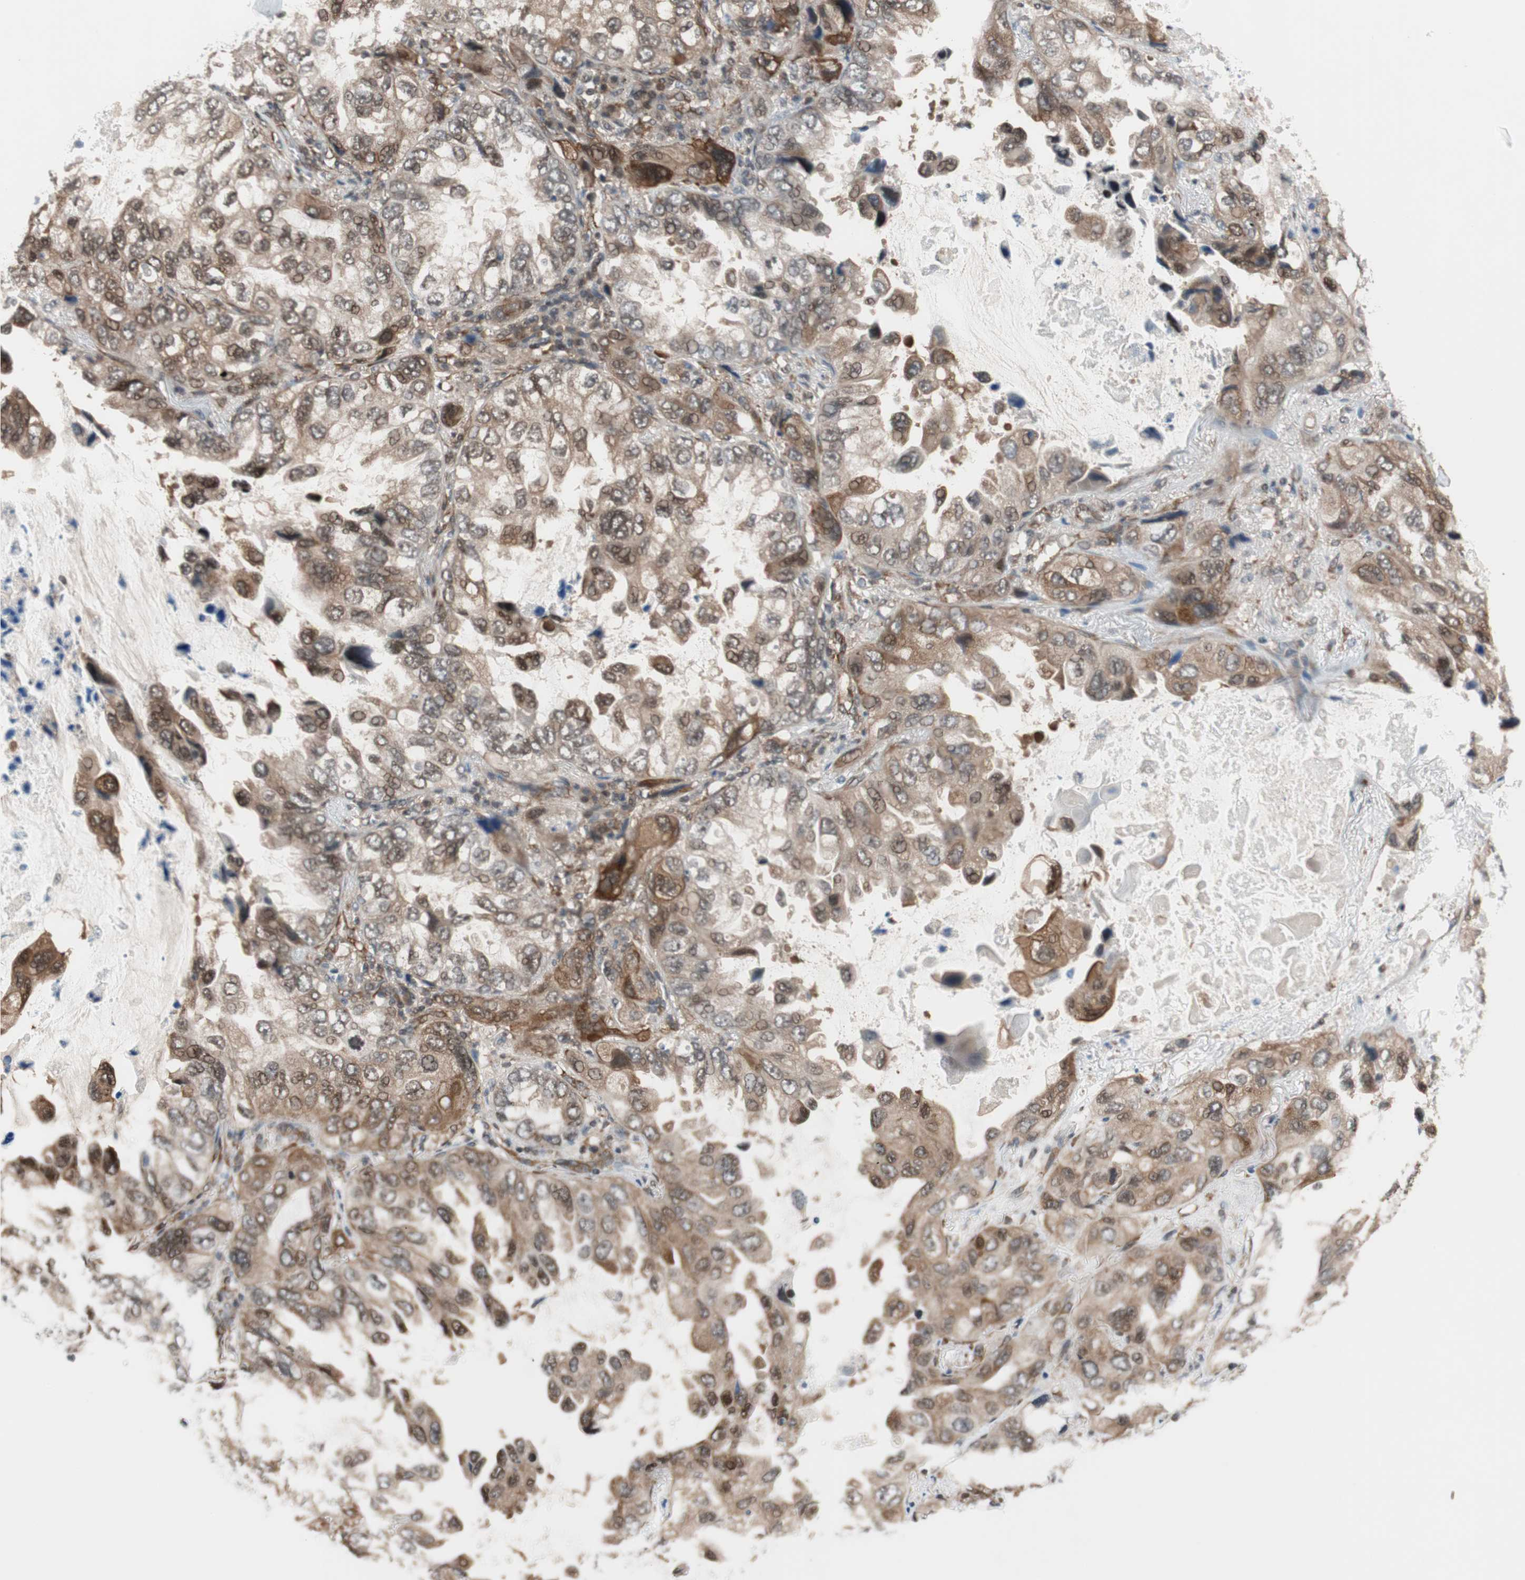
{"staining": {"intensity": "moderate", "quantity": ">75%", "location": "cytoplasmic/membranous"}, "tissue": "lung cancer", "cell_type": "Tumor cells", "image_type": "cancer", "snomed": [{"axis": "morphology", "description": "Squamous cell carcinoma, NOS"}, {"axis": "topography", "description": "Lung"}], "caption": "Immunohistochemical staining of human lung squamous cell carcinoma reveals moderate cytoplasmic/membranous protein staining in approximately >75% of tumor cells. The staining is performed using DAB brown chromogen to label protein expression. The nuclei are counter-stained blue using hematoxylin.", "gene": "ZNF512B", "patient": {"sex": "female", "age": 73}}